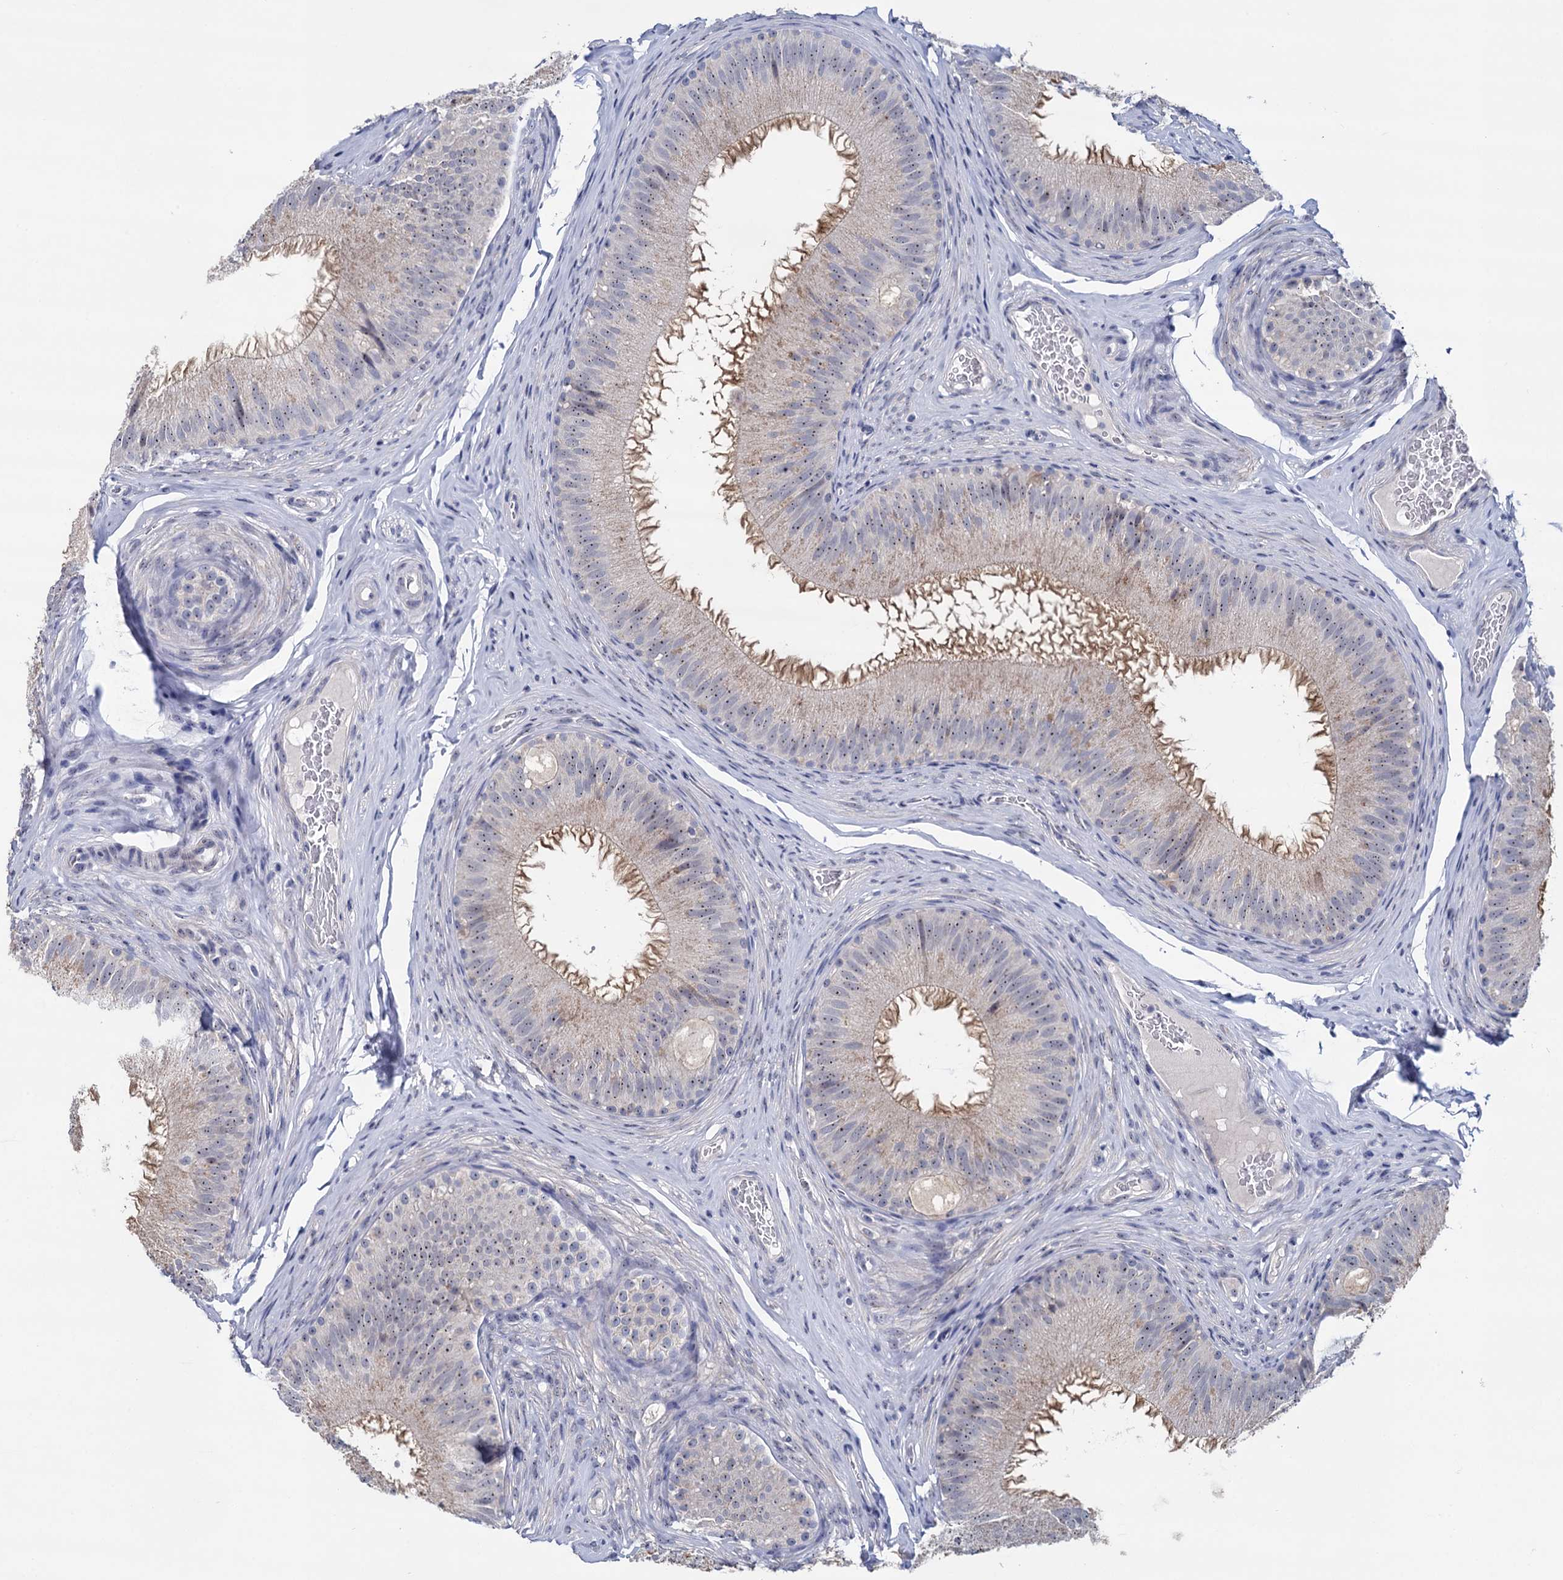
{"staining": {"intensity": "weak", "quantity": "<25%", "location": "cytoplasmic/membranous,nuclear"}, "tissue": "epididymis", "cell_type": "Glandular cells", "image_type": "normal", "snomed": [{"axis": "morphology", "description": "Normal tissue, NOS"}, {"axis": "topography", "description": "Epididymis"}], "caption": "The photomicrograph reveals no staining of glandular cells in unremarkable epididymis.", "gene": "SFN", "patient": {"sex": "male", "age": 34}}